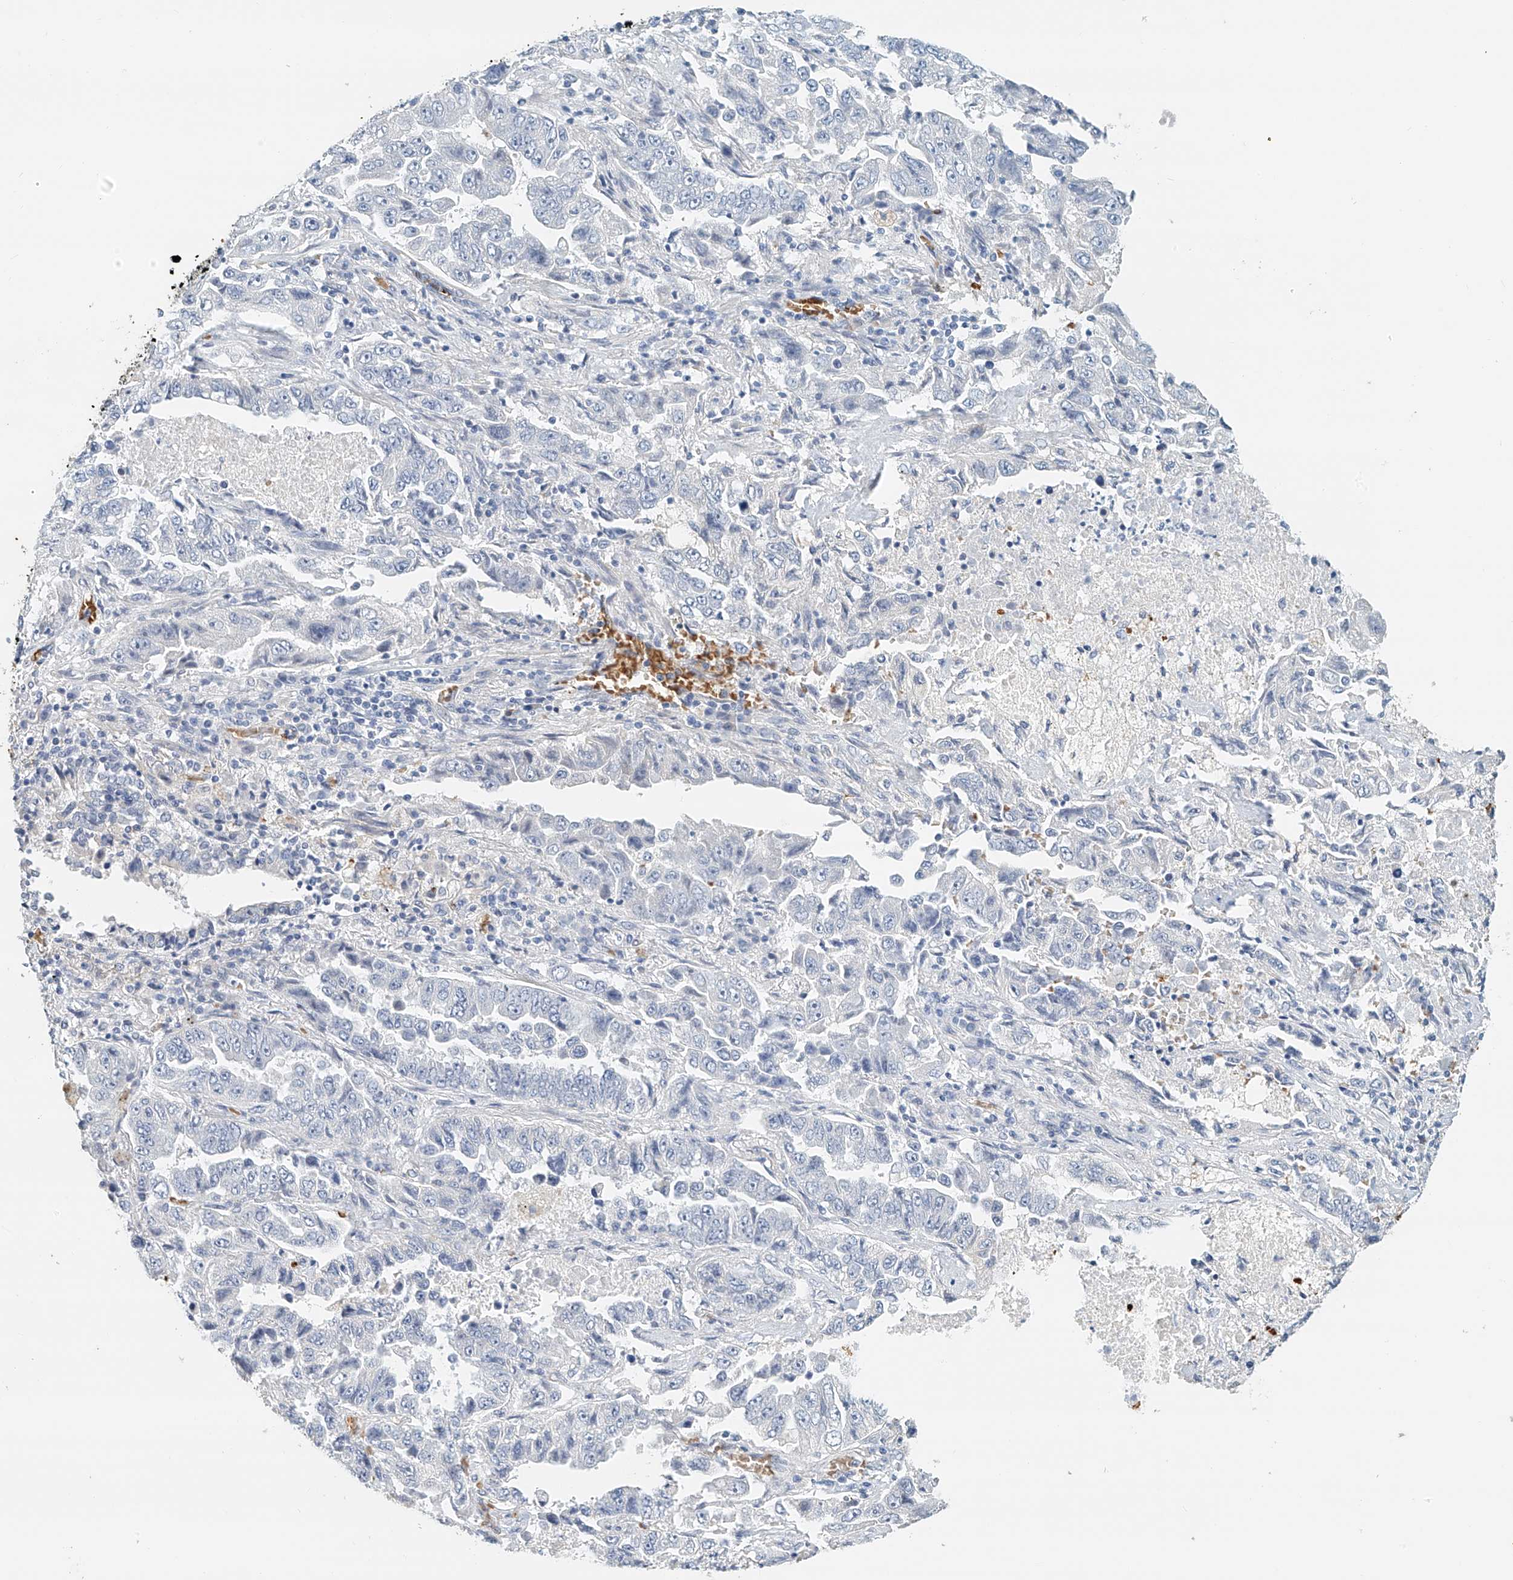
{"staining": {"intensity": "negative", "quantity": "none", "location": "none"}, "tissue": "lung cancer", "cell_type": "Tumor cells", "image_type": "cancer", "snomed": [{"axis": "morphology", "description": "Adenocarcinoma, NOS"}, {"axis": "topography", "description": "Lung"}], "caption": "There is no significant staining in tumor cells of lung adenocarcinoma.", "gene": "RCAN3", "patient": {"sex": "female", "age": 51}}